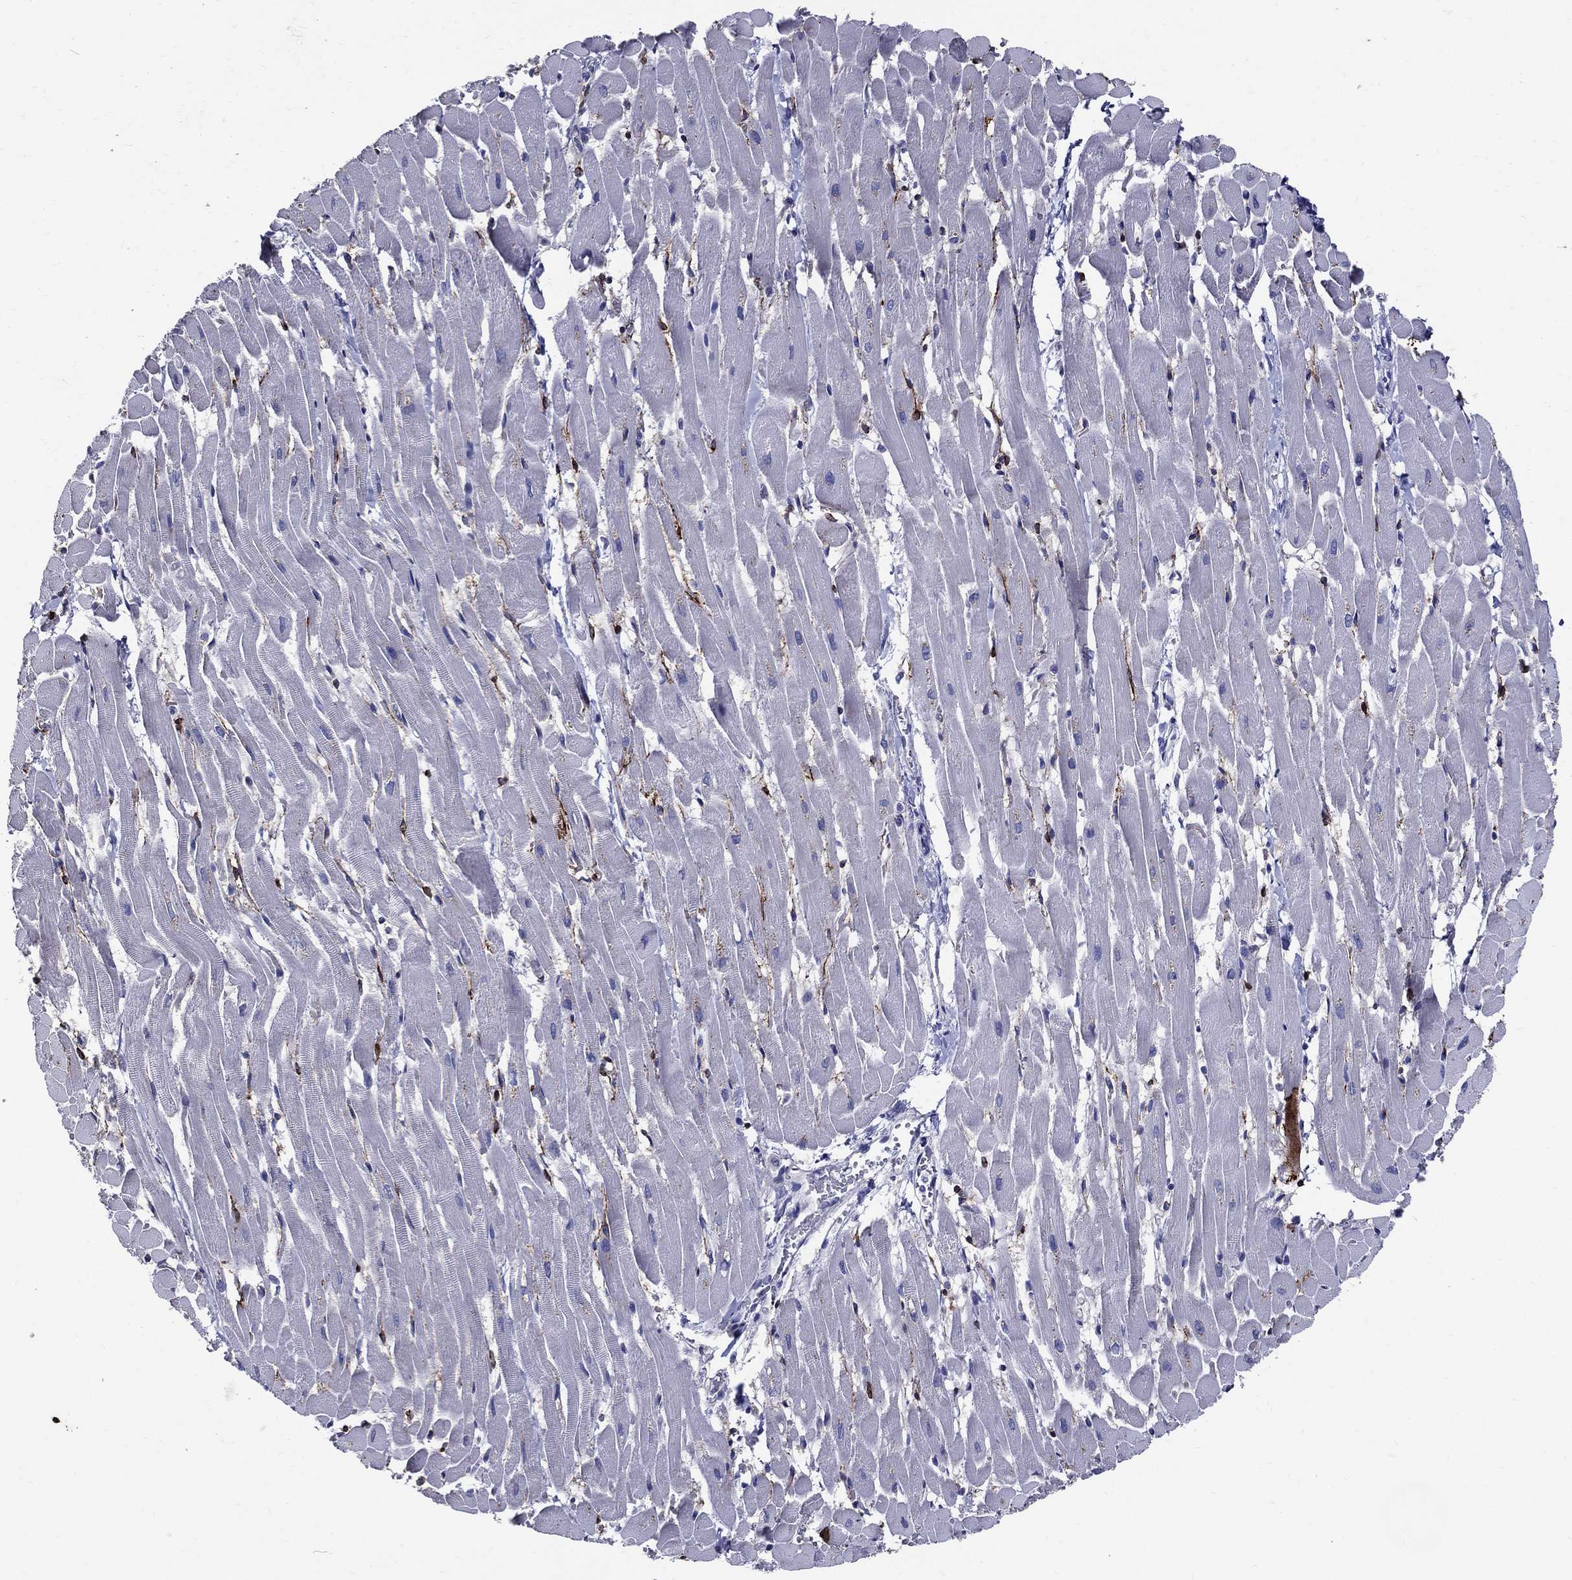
{"staining": {"intensity": "moderate", "quantity": "<25%", "location": "cytoplasmic/membranous"}, "tissue": "heart muscle", "cell_type": "Cardiomyocytes", "image_type": "normal", "snomed": [{"axis": "morphology", "description": "Normal tissue, NOS"}, {"axis": "topography", "description": "Heart"}], "caption": "IHC (DAB (3,3'-diaminobenzidine)) staining of benign human heart muscle shows moderate cytoplasmic/membranous protein expression in about <25% of cardiomyocytes.", "gene": "ACE2", "patient": {"sex": "male", "age": 37}}